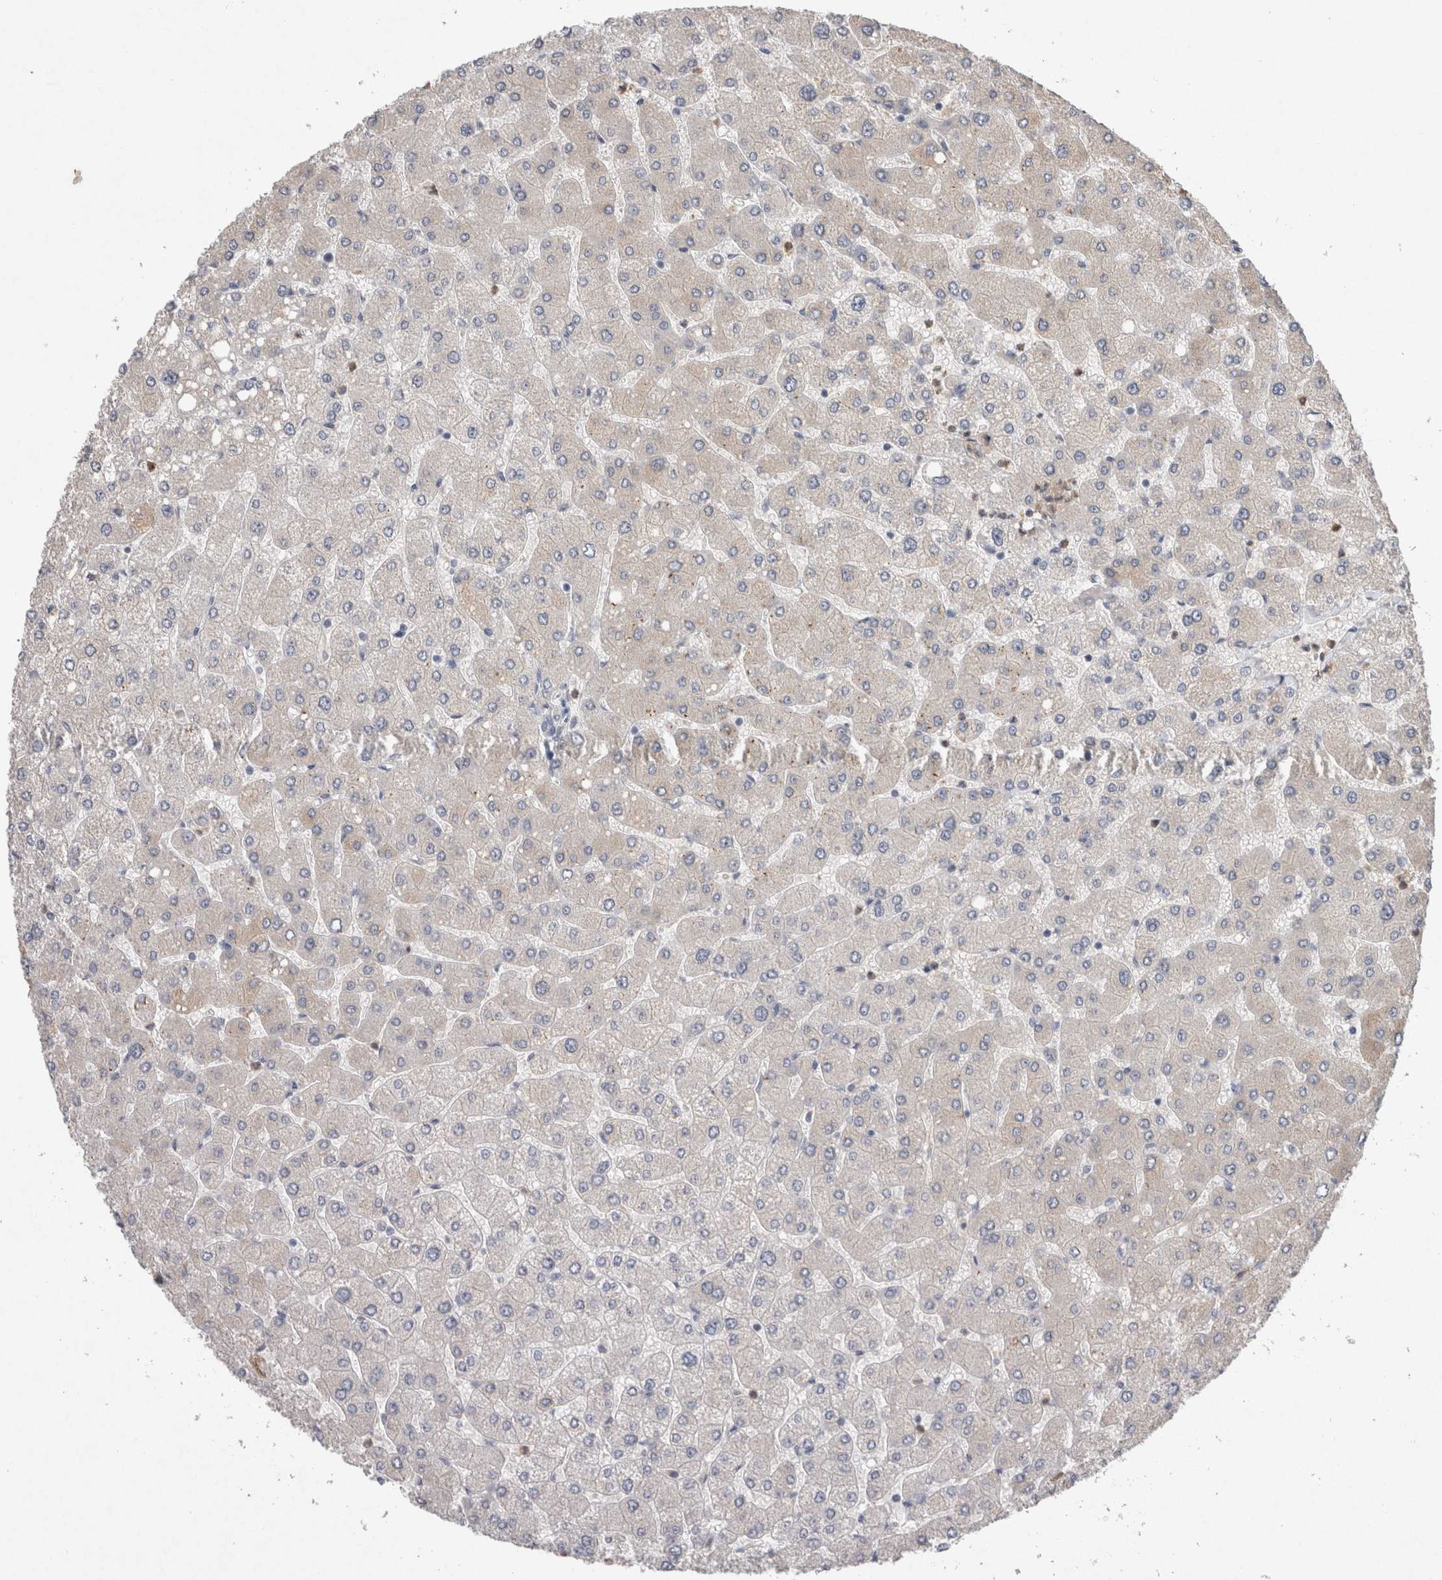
{"staining": {"intensity": "negative", "quantity": "none", "location": "none"}, "tissue": "liver", "cell_type": "Cholangiocytes", "image_type": "normal", "snomed": [{"axis": "morphology", "description": "Normal tissue, NOS"}, {"axis": "topography", "description": "Liver"}], "caption": "DAB (3,3'-diaminobenzidine) immunohistochemical staining of normal liver shows no significant staining in cholangiocytes. (Brightfield microscopy of DAB IHC at high magnification).", "gene": "FABP7", "patient": {"sex": "male", "age": 55}}